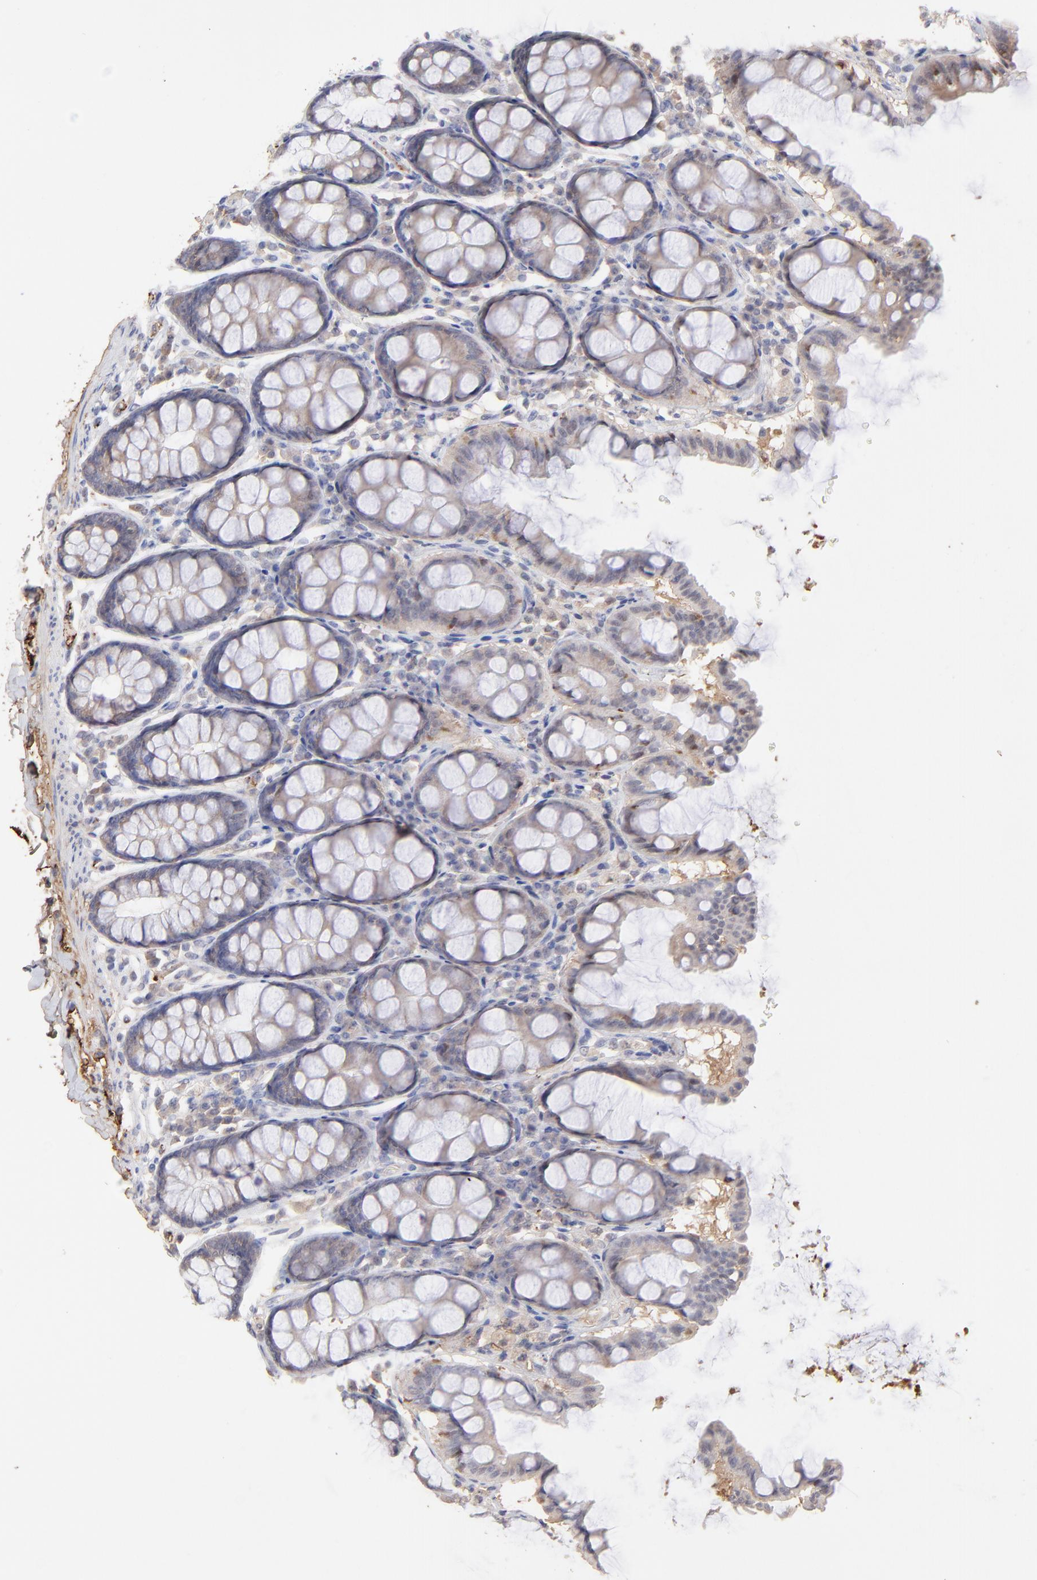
{"staining": {"intensity": "moderate", "quantity": ">75%", "location": "cytoplasmic/membranous"}, "tissue": "colon", "cell_type": "Endothelial cells", "image_type": "normal", "snomed": [{"axis": "morphology", "description": "Normal tissue, NOS"}, {"axis": "topography", "description": "Colon"}], "caption": "Immunohistochemical staining of benign colon exhibits moderate cytoplasmic/membranous protein staining in about >75% of endothelial cells.", "gene": "PSMD14", "patient": {"sex": "female", "age": 61}}